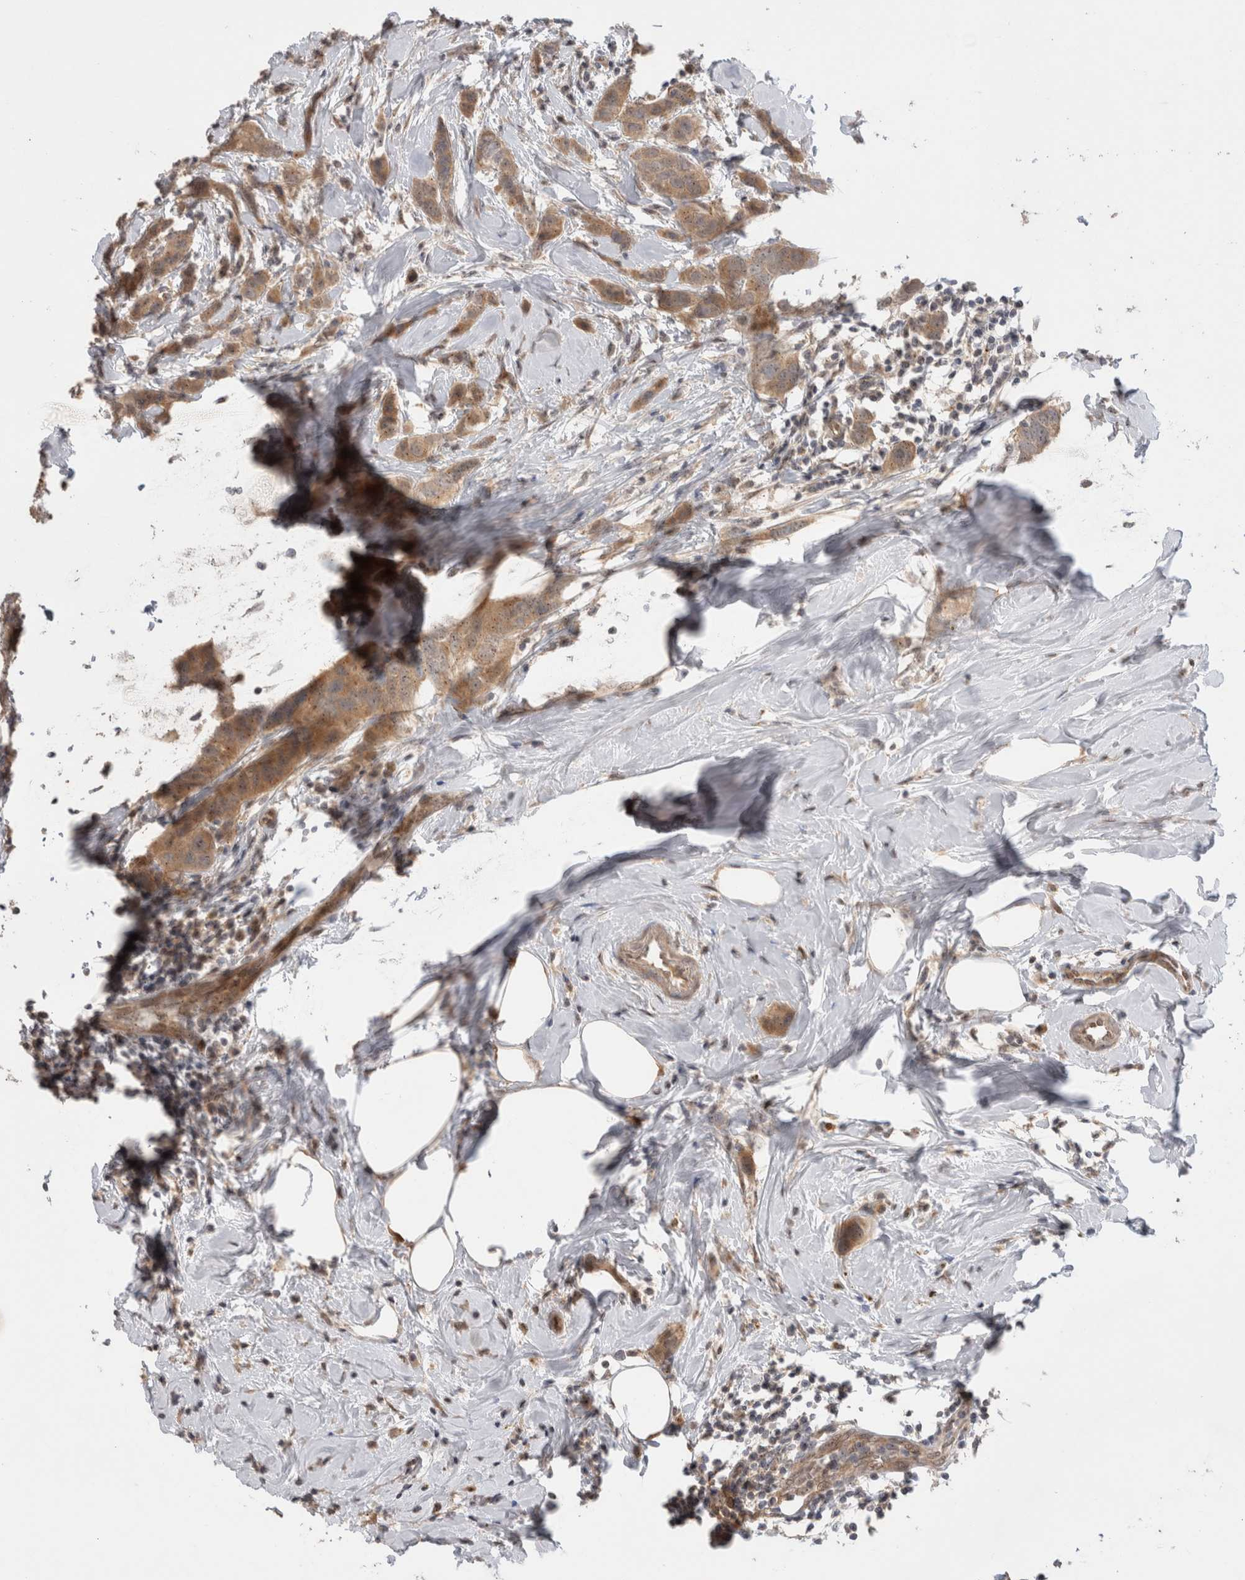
{"staining": {"intensity": "moderate", "quantity": "<25%", "location": "cytoplasmic/membranous"}, "tissue": "breast cancer", "cell_type": "Tumor cells", "image_type": "cancer", "snomed": [{"axis": "morphology", "description": "Duct carcinoma"}, {"axis": "topography", "description": "Breast"}], "caption": "A brown stain highlights moderate cytoplasmic/membranous positivity of a protein in human invasive ductal carcinoma (breast) tumor cells.", "gene": "SLC29A1", "patient": {"sex": "female", "age": 50}}